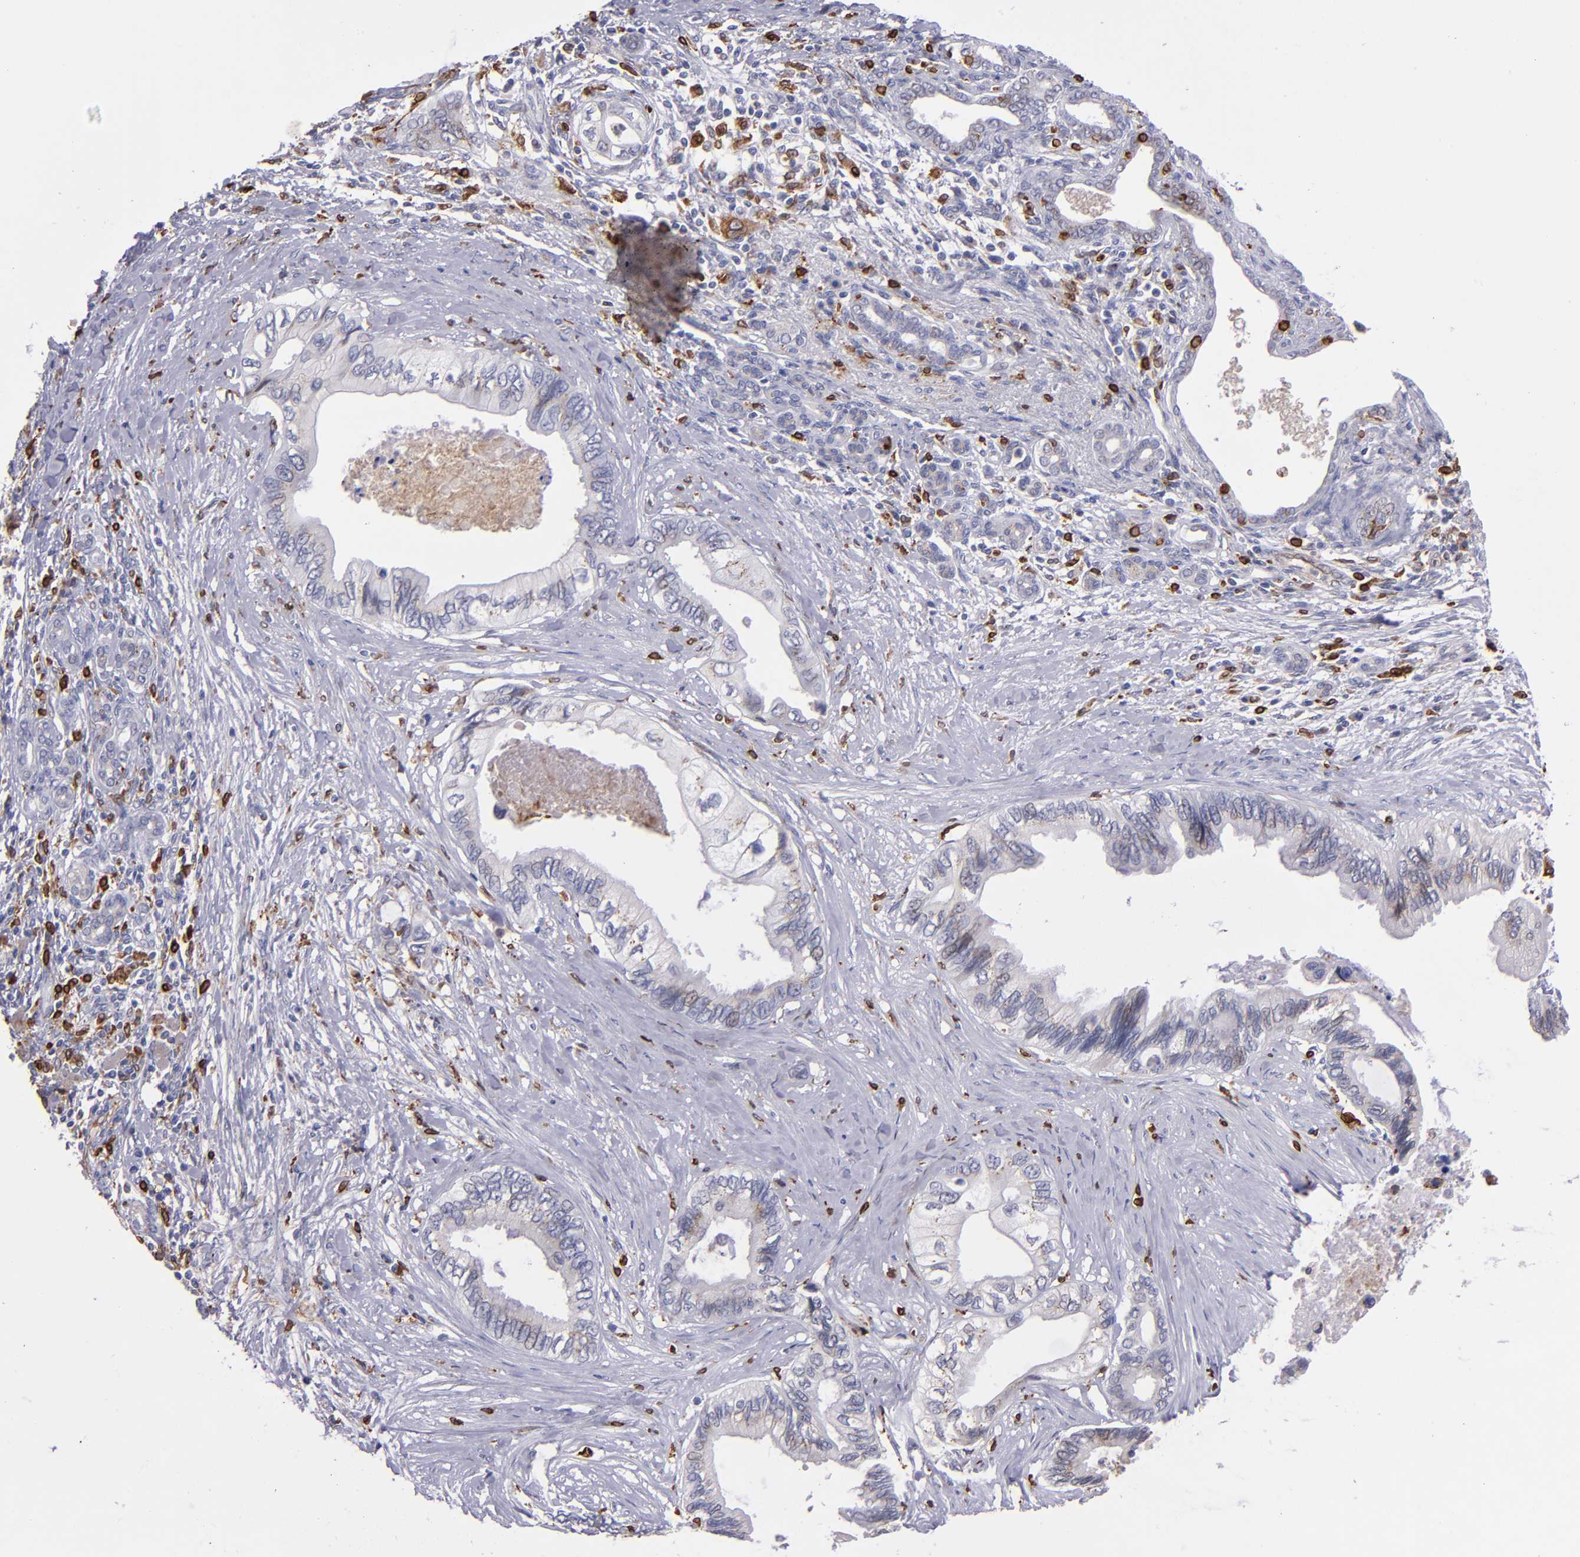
{"staining": {"intensity": "negative", "quantity": "none", "location": "none"}, "tissue": "pancreatic cancer", "cell_type": "Tumor cells", "image_type": "cancer", "snomed": [{"axis": "morphology", "description": "Adenocarcinoma, NOS"}, {"axis": "topography", "description": "Pancreas"}], "caption": "High magnification brightfield microscopy of adenocarcinoma (pancreatic) stained with DAB (3,3'-diaminobenzidine) (brown) and counterstained with hematoxylin (blue): tumor cells show no significant positivity.", "gene": "PTGS1", "patient": {"sex": "female", "age": 66}}